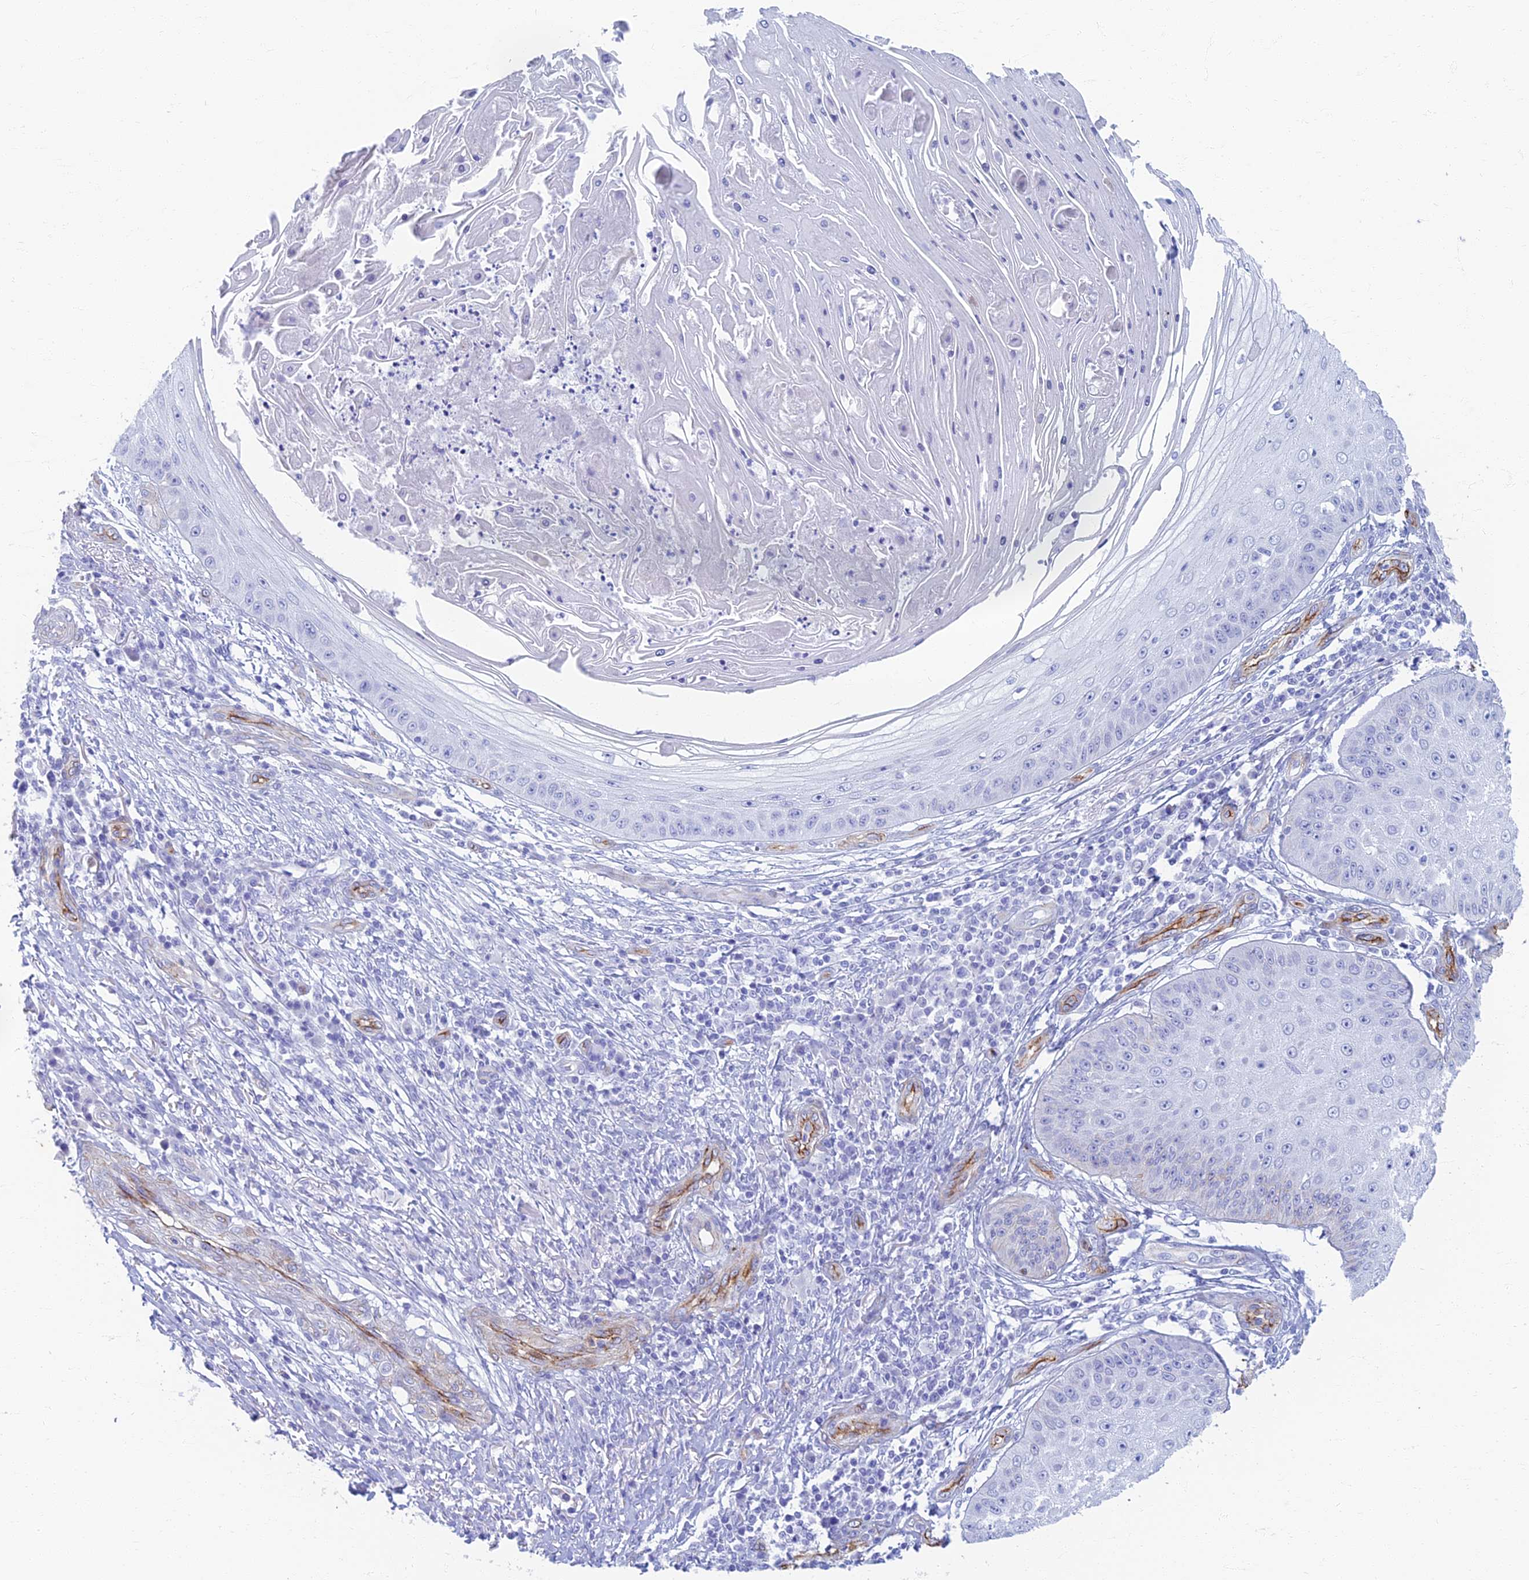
{"staining": {"intensity": "negative", "quantity": "none", "location": "none"}, "tissue": "skin cancer", "cell_type": "Tumor cells", "image_type": "cancer", "snomed": [{"axis": "morphology", "description": "Squamous cell carcinoma, NOS"}, {"axis": "topography", "description": "Skin"}], "caption": "Tumor cells are negative for brown protein staining in skin cancer.", "gene": "ETFRF1", "patient": {"sex": "male", "age": 70}}